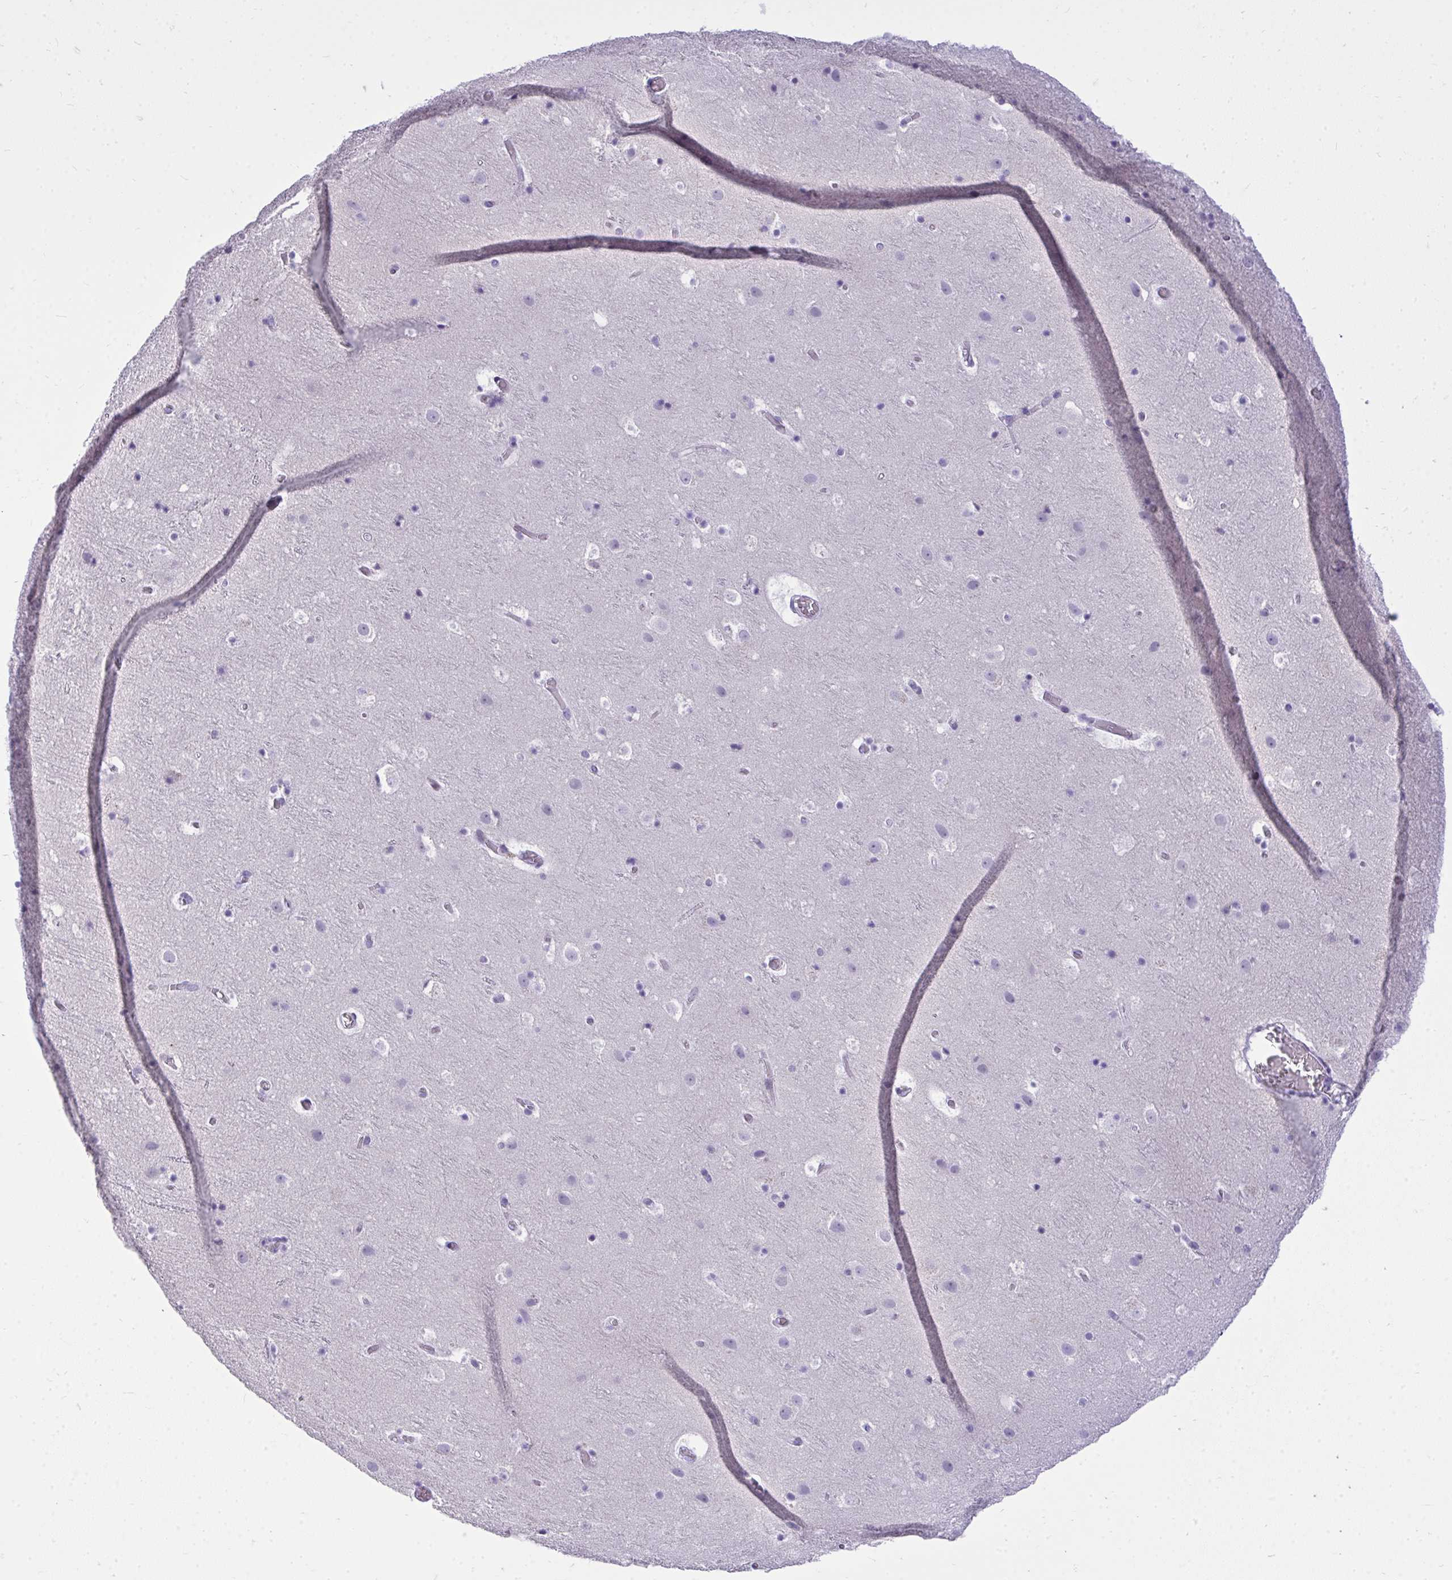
{"staining": {"intensity": "negative", "quantity": "none", "location": "none"}, "tissue": "cerebral cortex", "cell_type": "Endothelial cells", "image_type": "normal", "snomed": [{"axis": "morphology", "description": "Normal tissue, NOS"}, {"axis": "topography", "description": "Cerebral cortex"}], "caption": "Histopathology image shows no significant protein positivity in endothelial cells of normal cerebral cortex. The staining is performed using DAB (3,3'-diaminobenzidine) brown chromogen with nuclei counter-stained in using hematoxylin.", "gene": "TEAD4", "patient": {"sex": "female", "age": 42}}